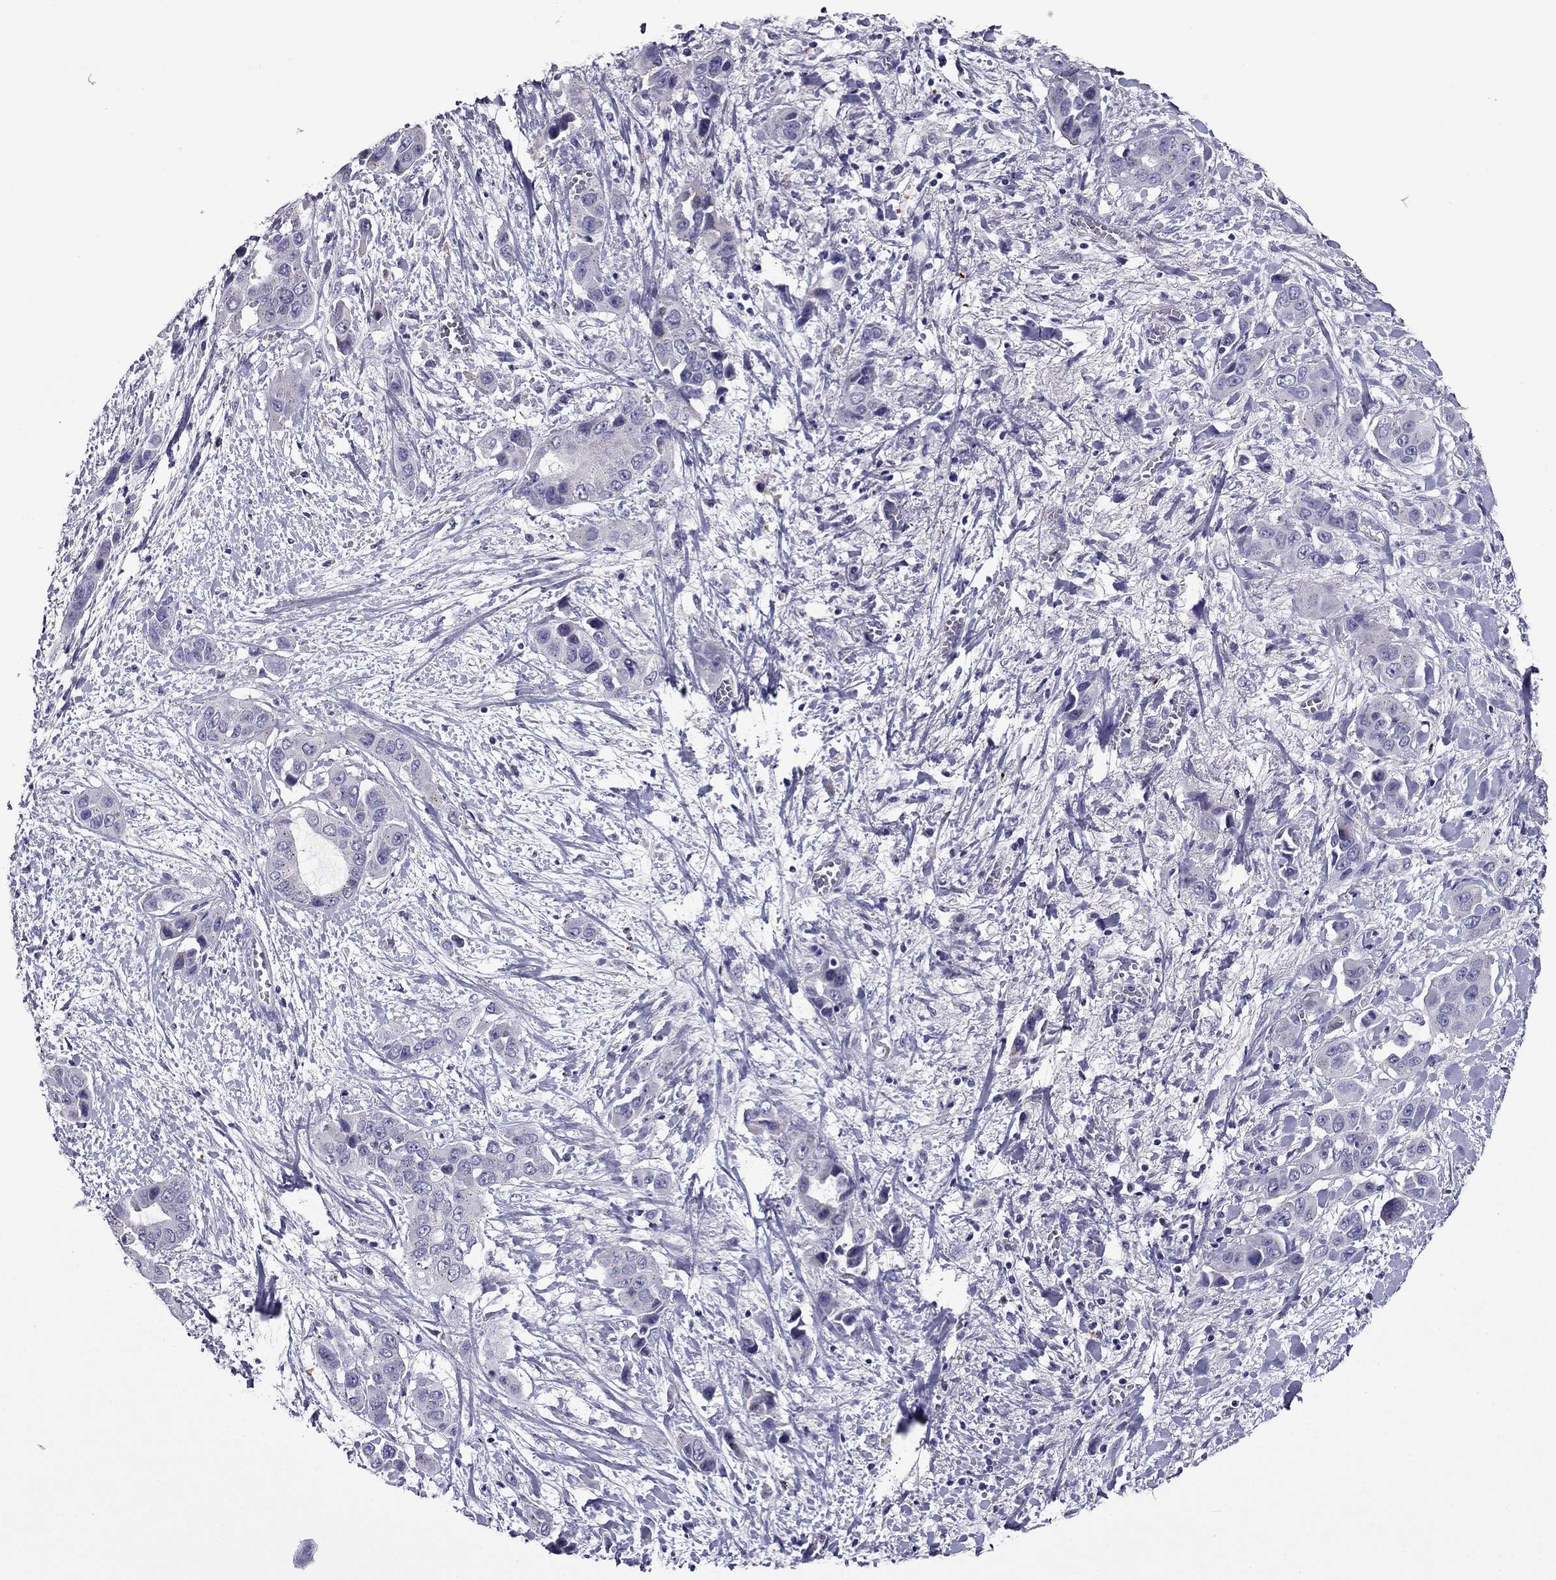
{"staining": {"intensity": "negative", "quantity": "none", "location": "none"}, "tissue": "liver cancer", "cell_type": "Tumor cells", "image_type": "cancer", "snomed": [{"axis": "morphology", "description": "Cholangiocarcinoma"}, {"axis": "topography", "description": "Liver"}], "caption": "Tumor cells show no significant protein positivity in liver cholangiocarcinoma.", "gene": "MYBPH", "patient": {"sex": "female", "age": 52}}